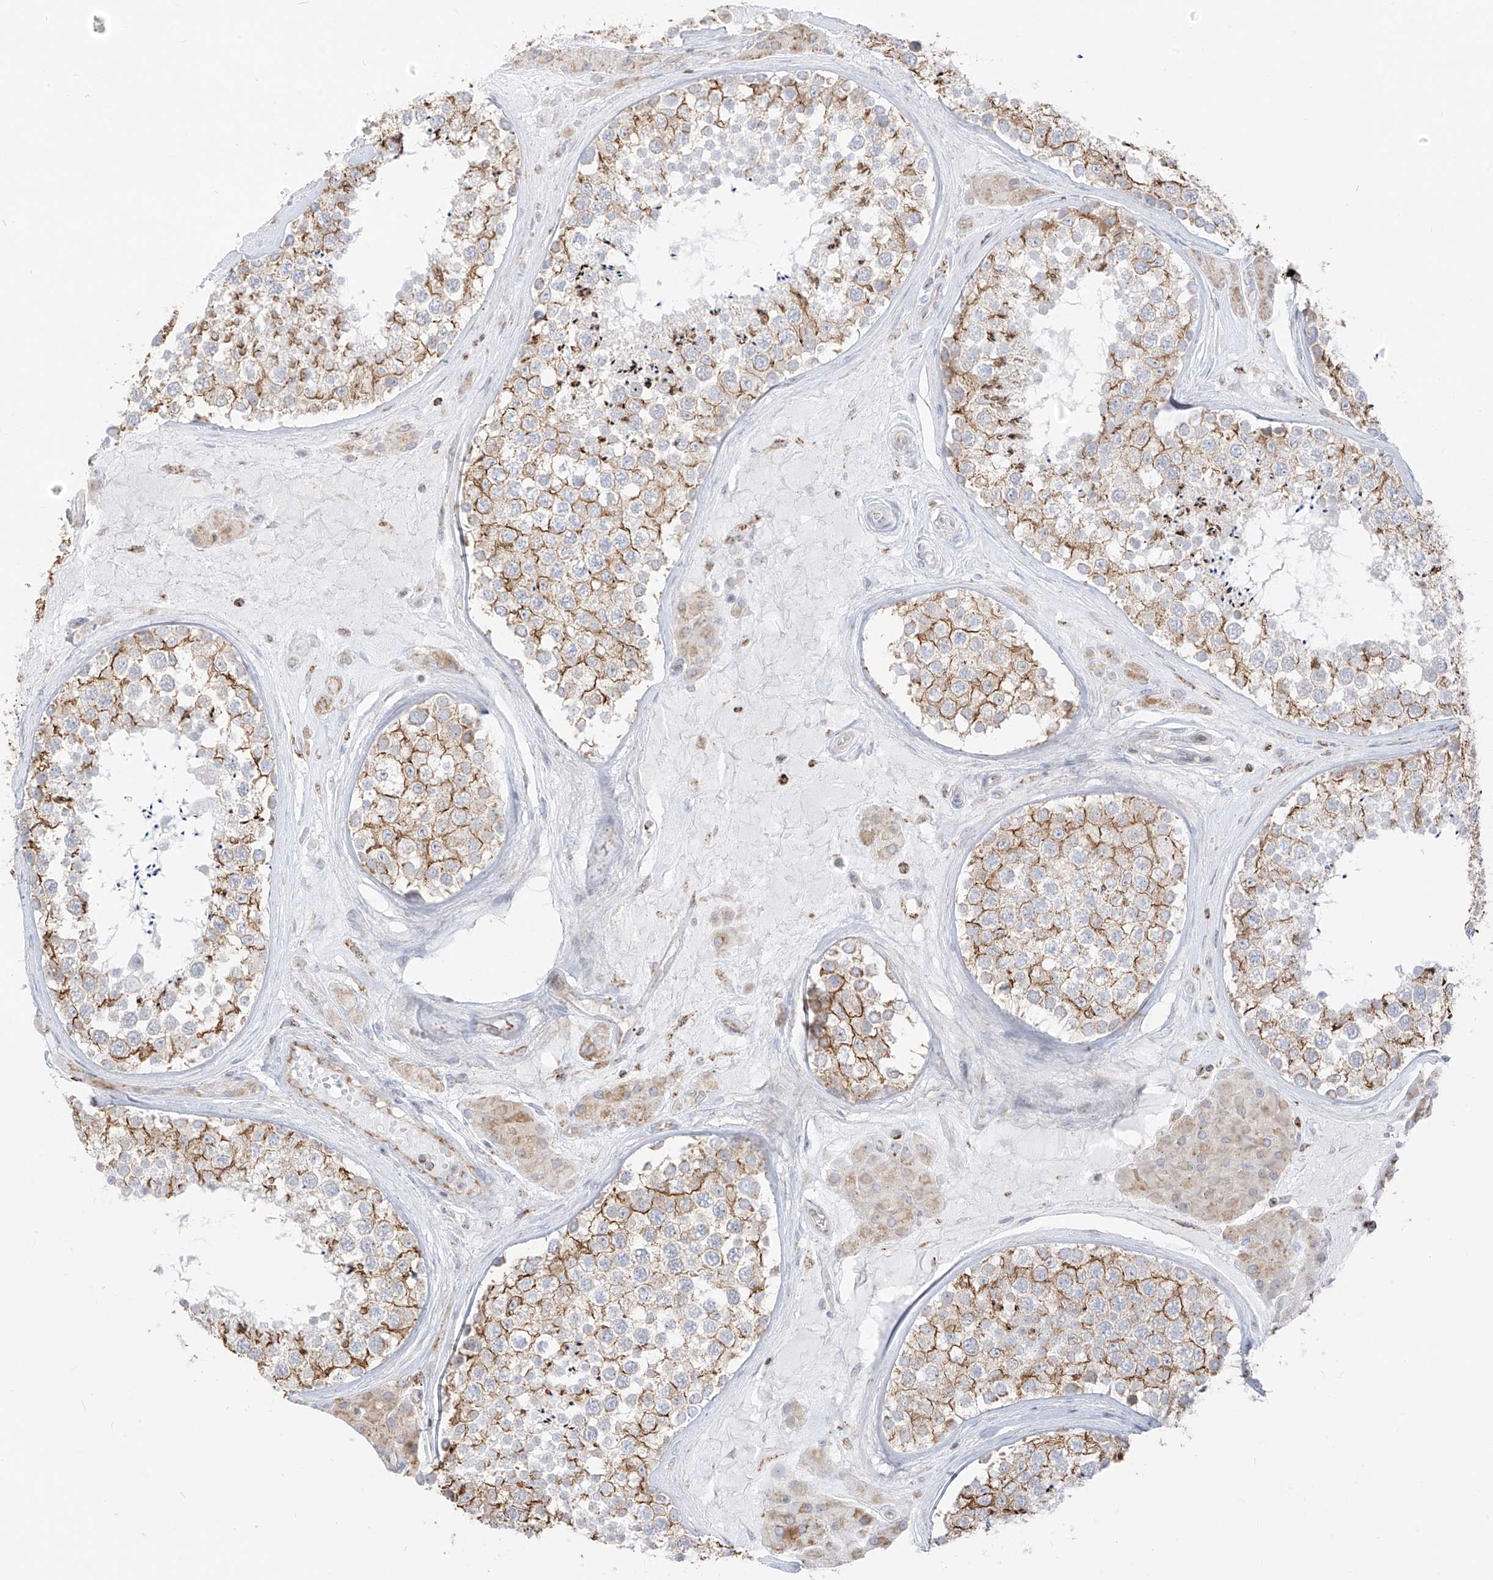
{"staining": {"intensity": "moderate", "quantity": ">75%", "location": "cytoplasmic/membranous"}, "tissue": "testis", "cell_type": "Cells in seminiferous ducts", "image_type": "normal", "snomed": [{"axis": "morphology", "description": "Normal tissue, NOS"}, {"axis": "topography", "description": "Testis"}], "caption": "Moderate cytoplasmic/membranous protein expression is seen in approximately >75% of cells in seminiferous ducts in testis.", "gene": "ETHE1", "patient": {"sex": "male", "age": 46}}